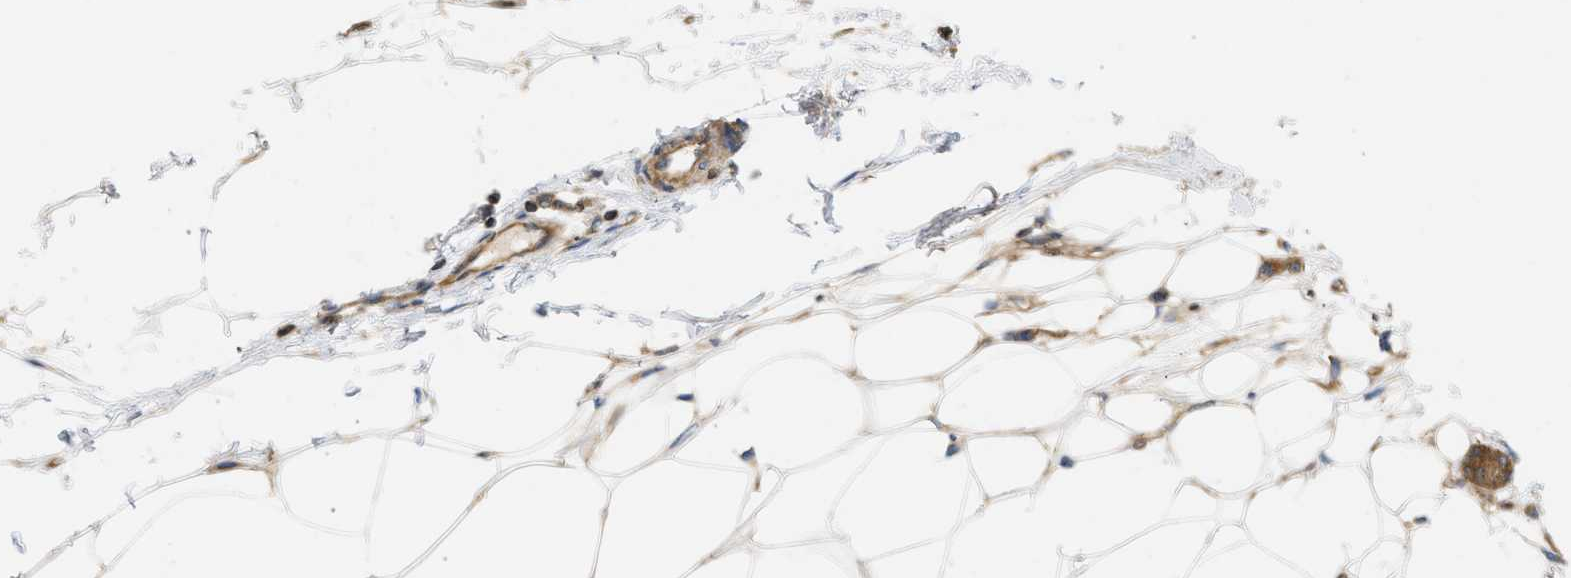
{"staining": {"intensity": "moderate", "quantity": ">75%", "location": "cytoplasmic/membranous"}, "tissue": "breast cancer", "cell_type": "Tumor cells", "image_type": "cancer", "snomed": [{"axis": "morphology", "description": "Lobular carcinoma"}, {"axis": "topography", "description": "Skin"}, {"axis": "topography", "description": "Breast"}], "caption": "Moderate cytoplasmic/membranous protein staining is present in approximately >75% of tumor cells in lobular carcinoma (breast).", "gene": "STRN", "patient": {"sex": "female", "age": 46}}